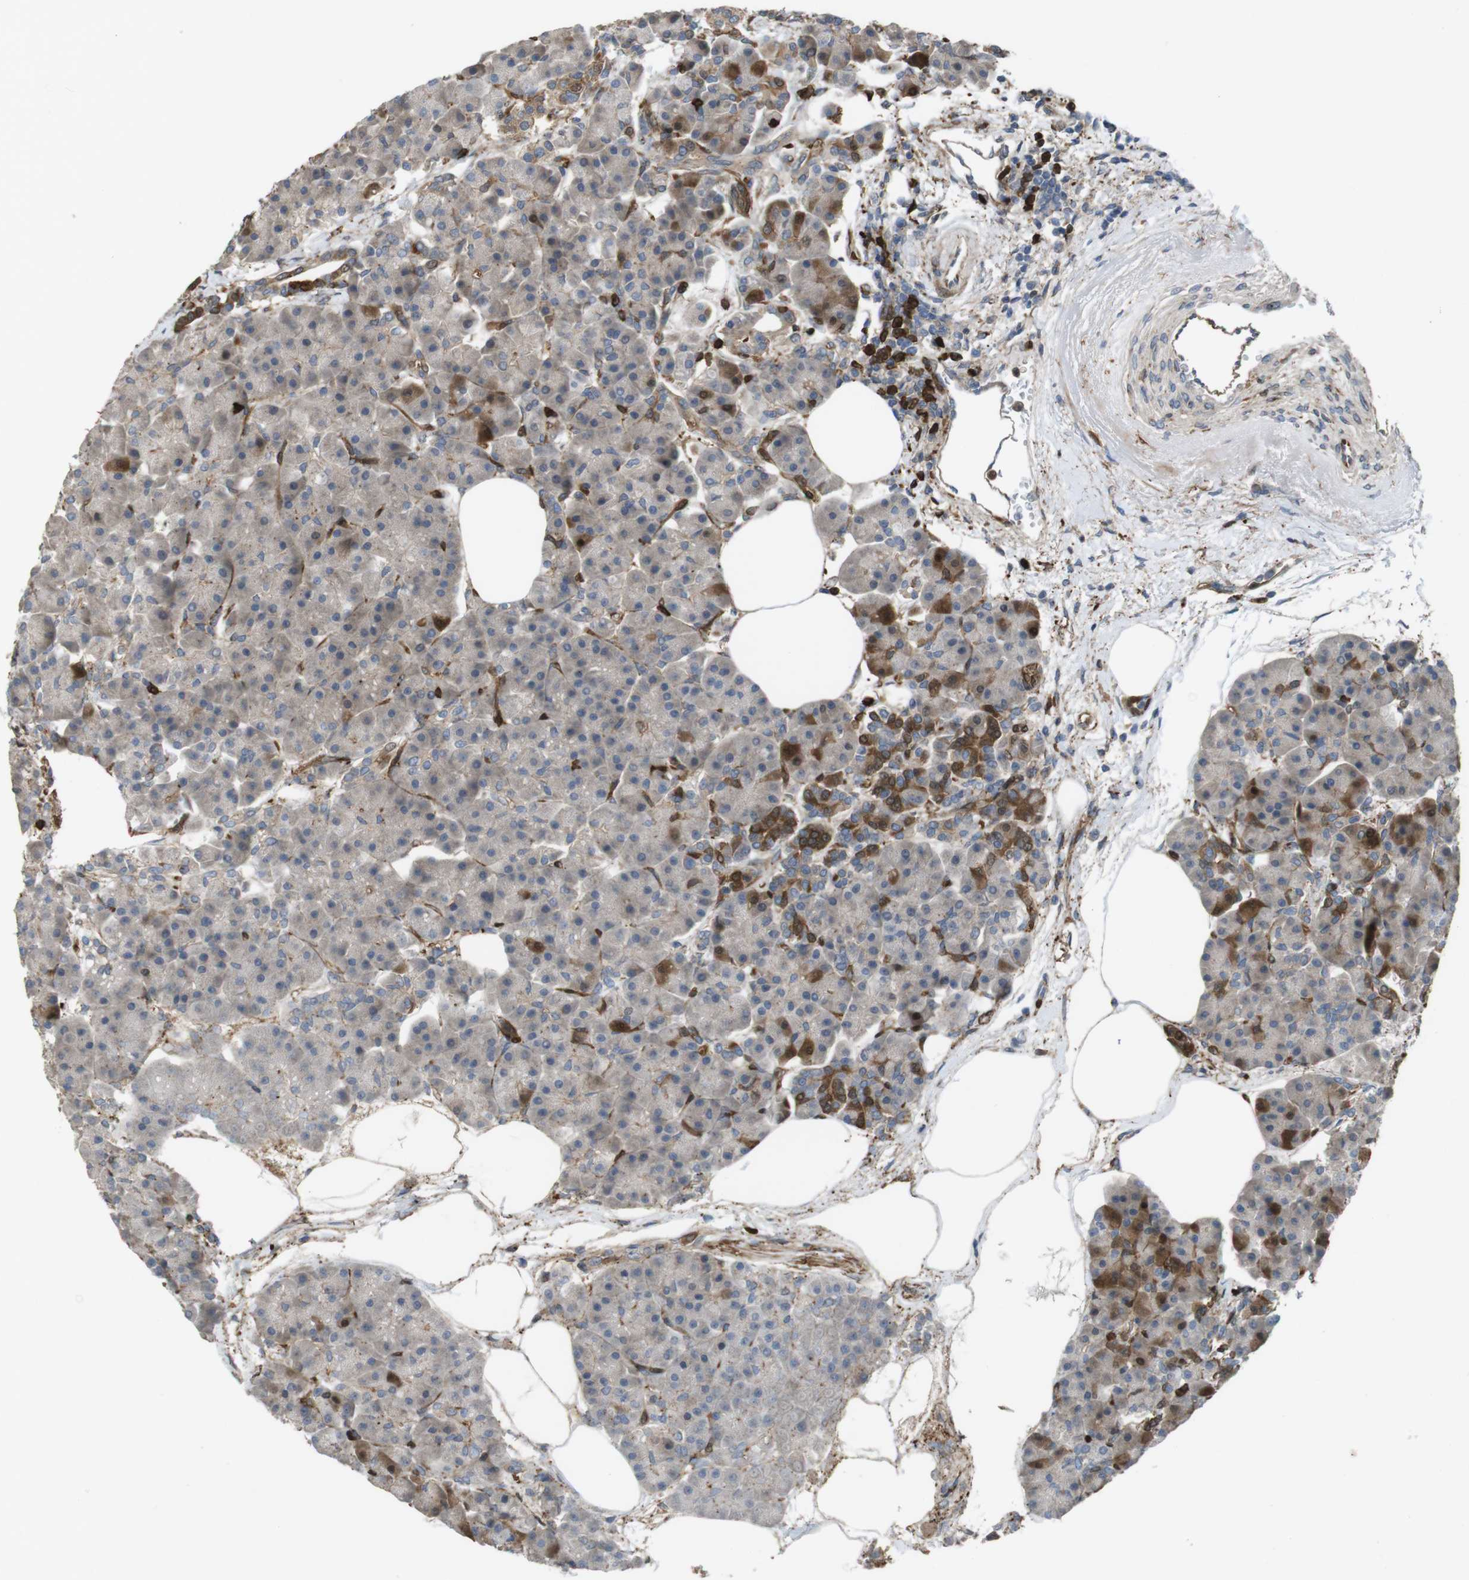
{"staining": {"intensity": "strong", "quantity": "25%-75%", "location": "cytoplasmic/membranous"}, "tissue": "pancreas", "cell_type": "Exocrine glandular cells", "image_type": "normal", "snomed": [{"axis": "morphology", "description": "Normal tissue, NOS"}, {"axis": "topography", "description": "Pancreas"}], "caption": "A brown stain shows strong cytoplasmic/membranous positivity of a protein in exocrine glandular cells of unremarkable pancreas.", "gene": "ARHGDIA", "patient": {"sex": "female", "age": 70}}